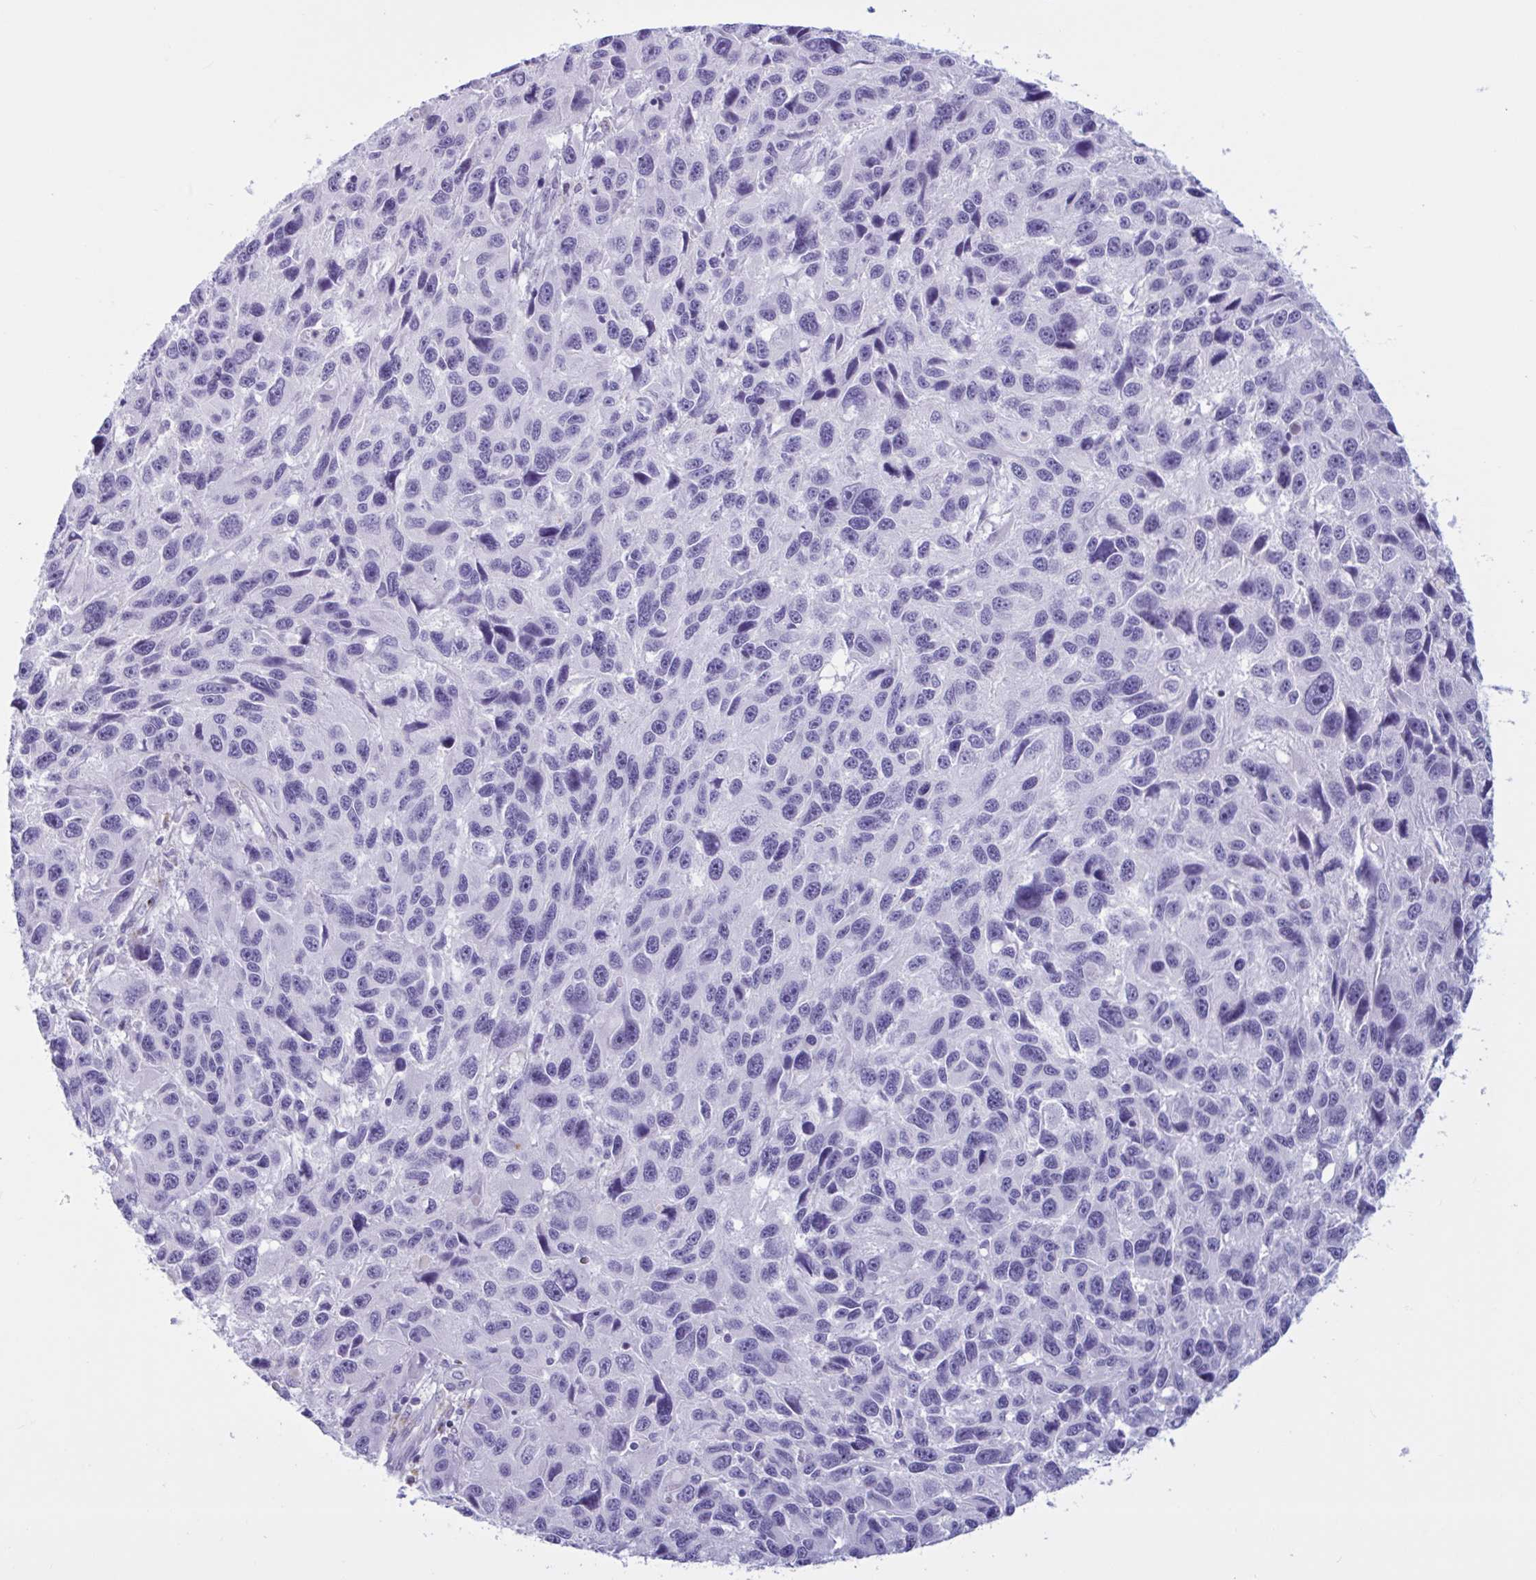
{"staining": {"intensity": "negative", "quantity": "none", "location": "none"}, "tissue": "melanoma", "cell_type": "Tumor cells", "image_type": "cancer", "snomed": [{"axis": "morphology", "description": "Malignant melanoma, NOS"}, {"axis": "topography", "description": "Skin"}], "caption": "An immunohistochemistry (IHC) image of malignant melanoma is shown. There is no staining in tumor cells of malignant melanoma.", "gene": "XCL1", "patient": {"sex": "male", "age": 53}}